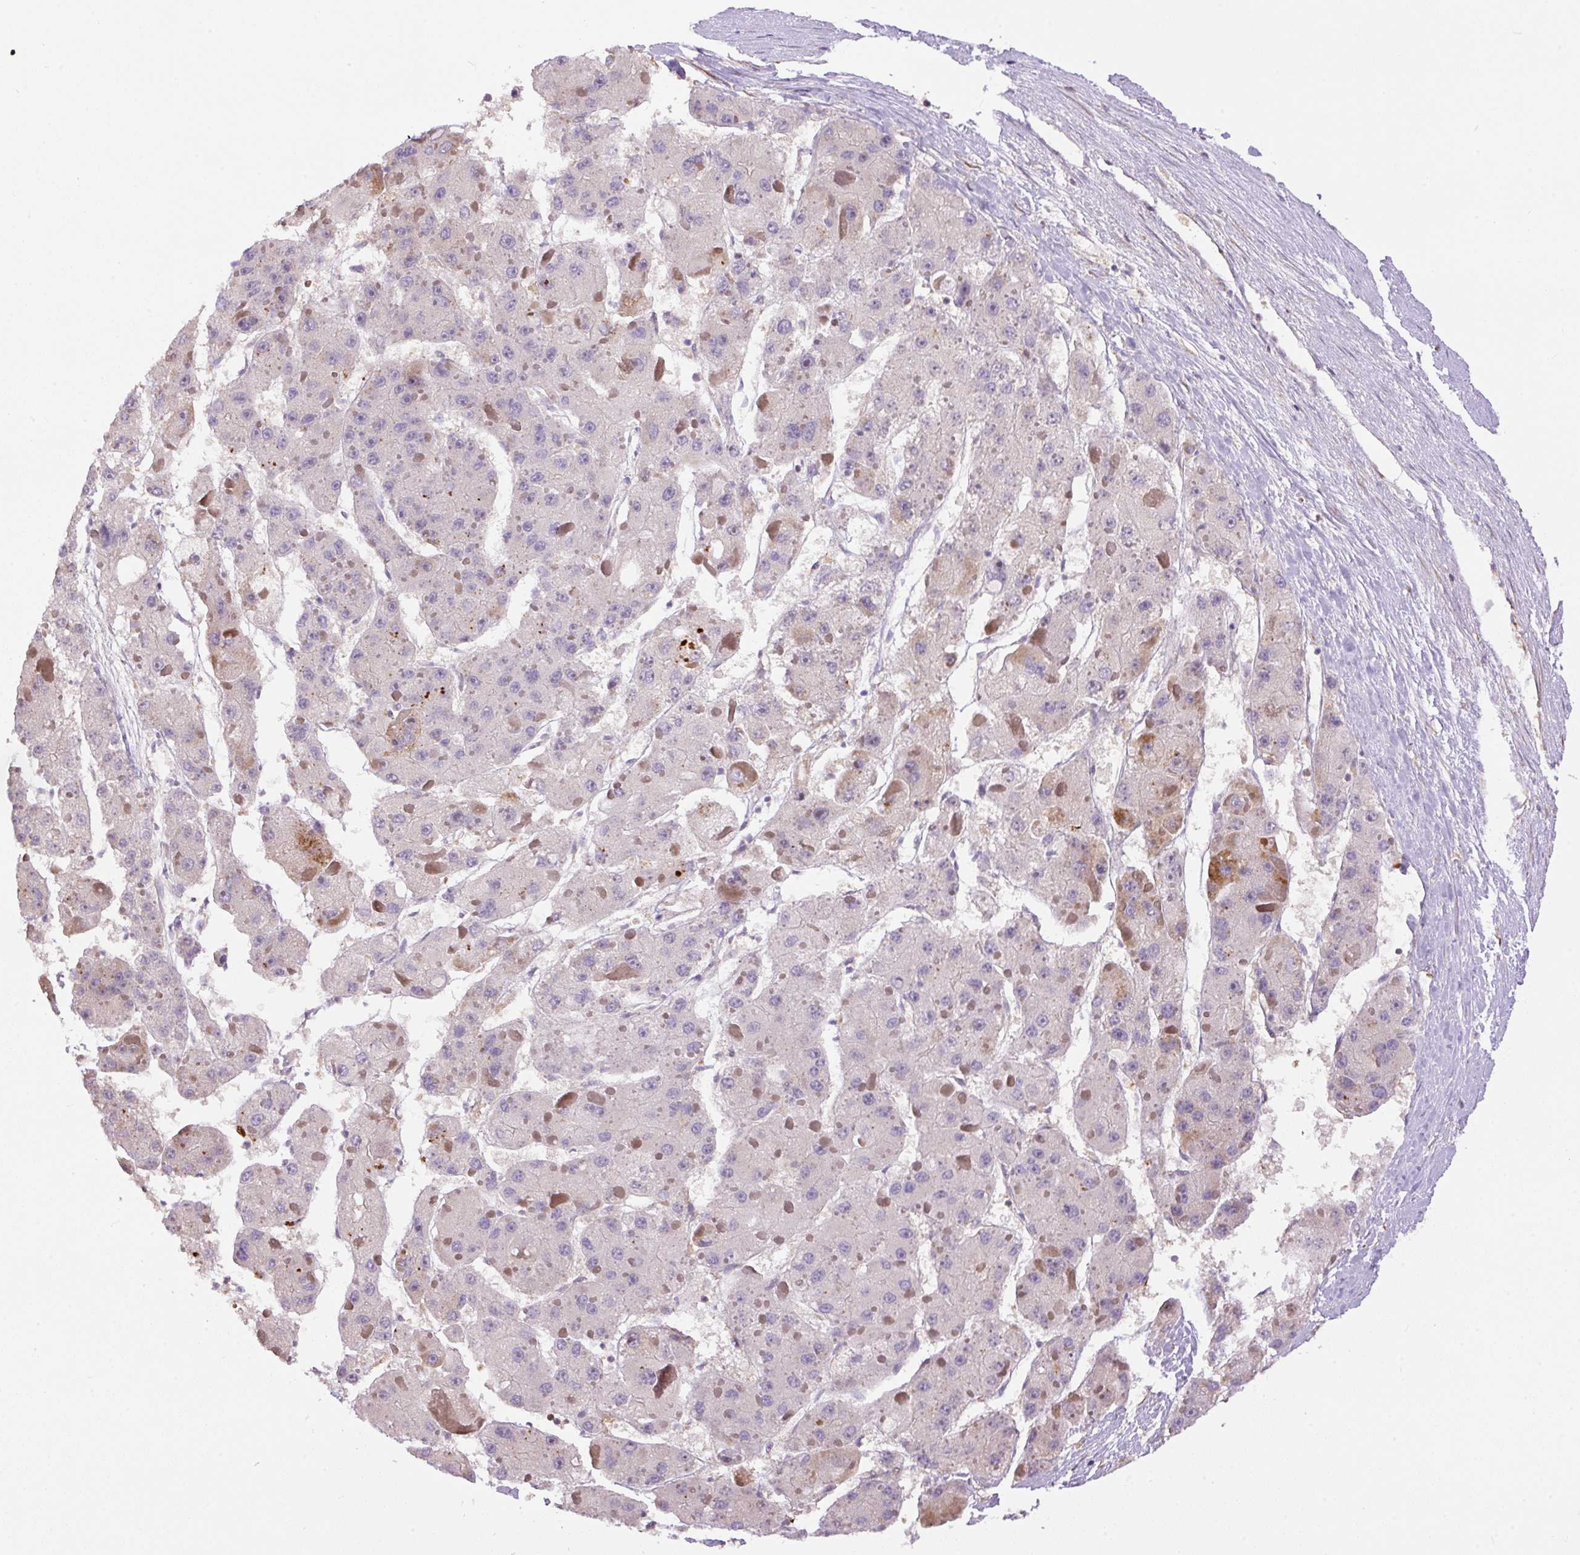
{"staining": {"intensity": "moderate", "quantity": "<25%", "location": "cytoplasmic/membranous"}, "tissue": "liver cancer", "cell_type": "Tumor cells", "image_type": "cancer", "snomed": [{"axis": "morphology", "description": "Carcinoma, Hepatocellular, NOS"}, {"axis": "topography", "description": "Liver"}], "caption": "A low amount of moderate cytoplasmic/membranous staining is present in approximately <25% of tumor cells in hepatocellular carcinoma (liver) tissue.", "gene": "PPME1", "patient": {"sex": "female", "age": 73}}